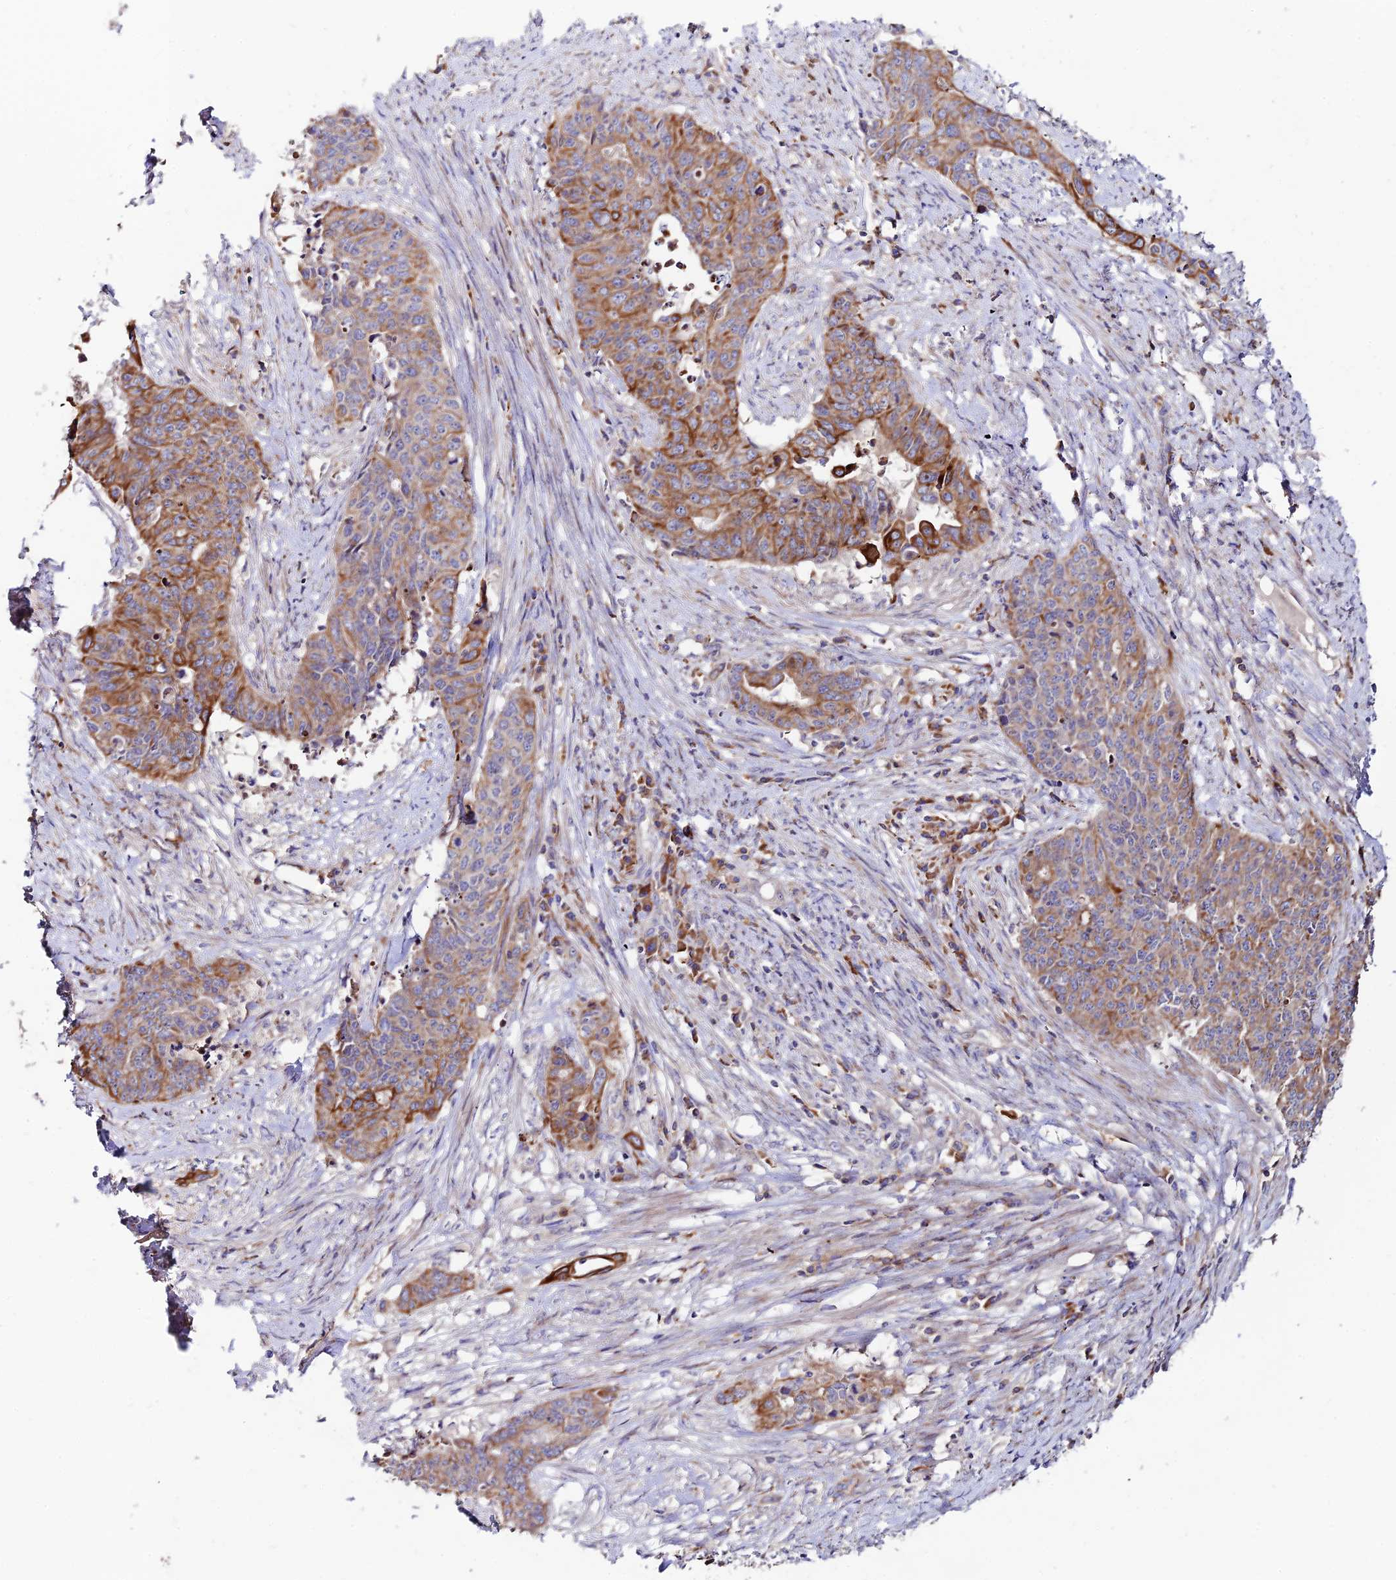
{"staining": {"intensity": "moderate", "quantity": ">75%", "location": "cytoplasmic/membranous"}, "tissue": "endometrial cancer", "cell_type": "Tumor cells", "image_type": "cancer", "snomed": [{"axis": "morphology", "description": "Adenocarcinoma, NOS"}, {"axis": "topography", "description": "Endometrium"}], "caption": "IHC image of human endometrial cancer stained for a protein (brown), which displays medium levels of moderate cytoplasmic/membranous staining in approximately >75% of tumor cells.", "gene": "DENND2D", "patient": {"sex": "female", "age": 59}}